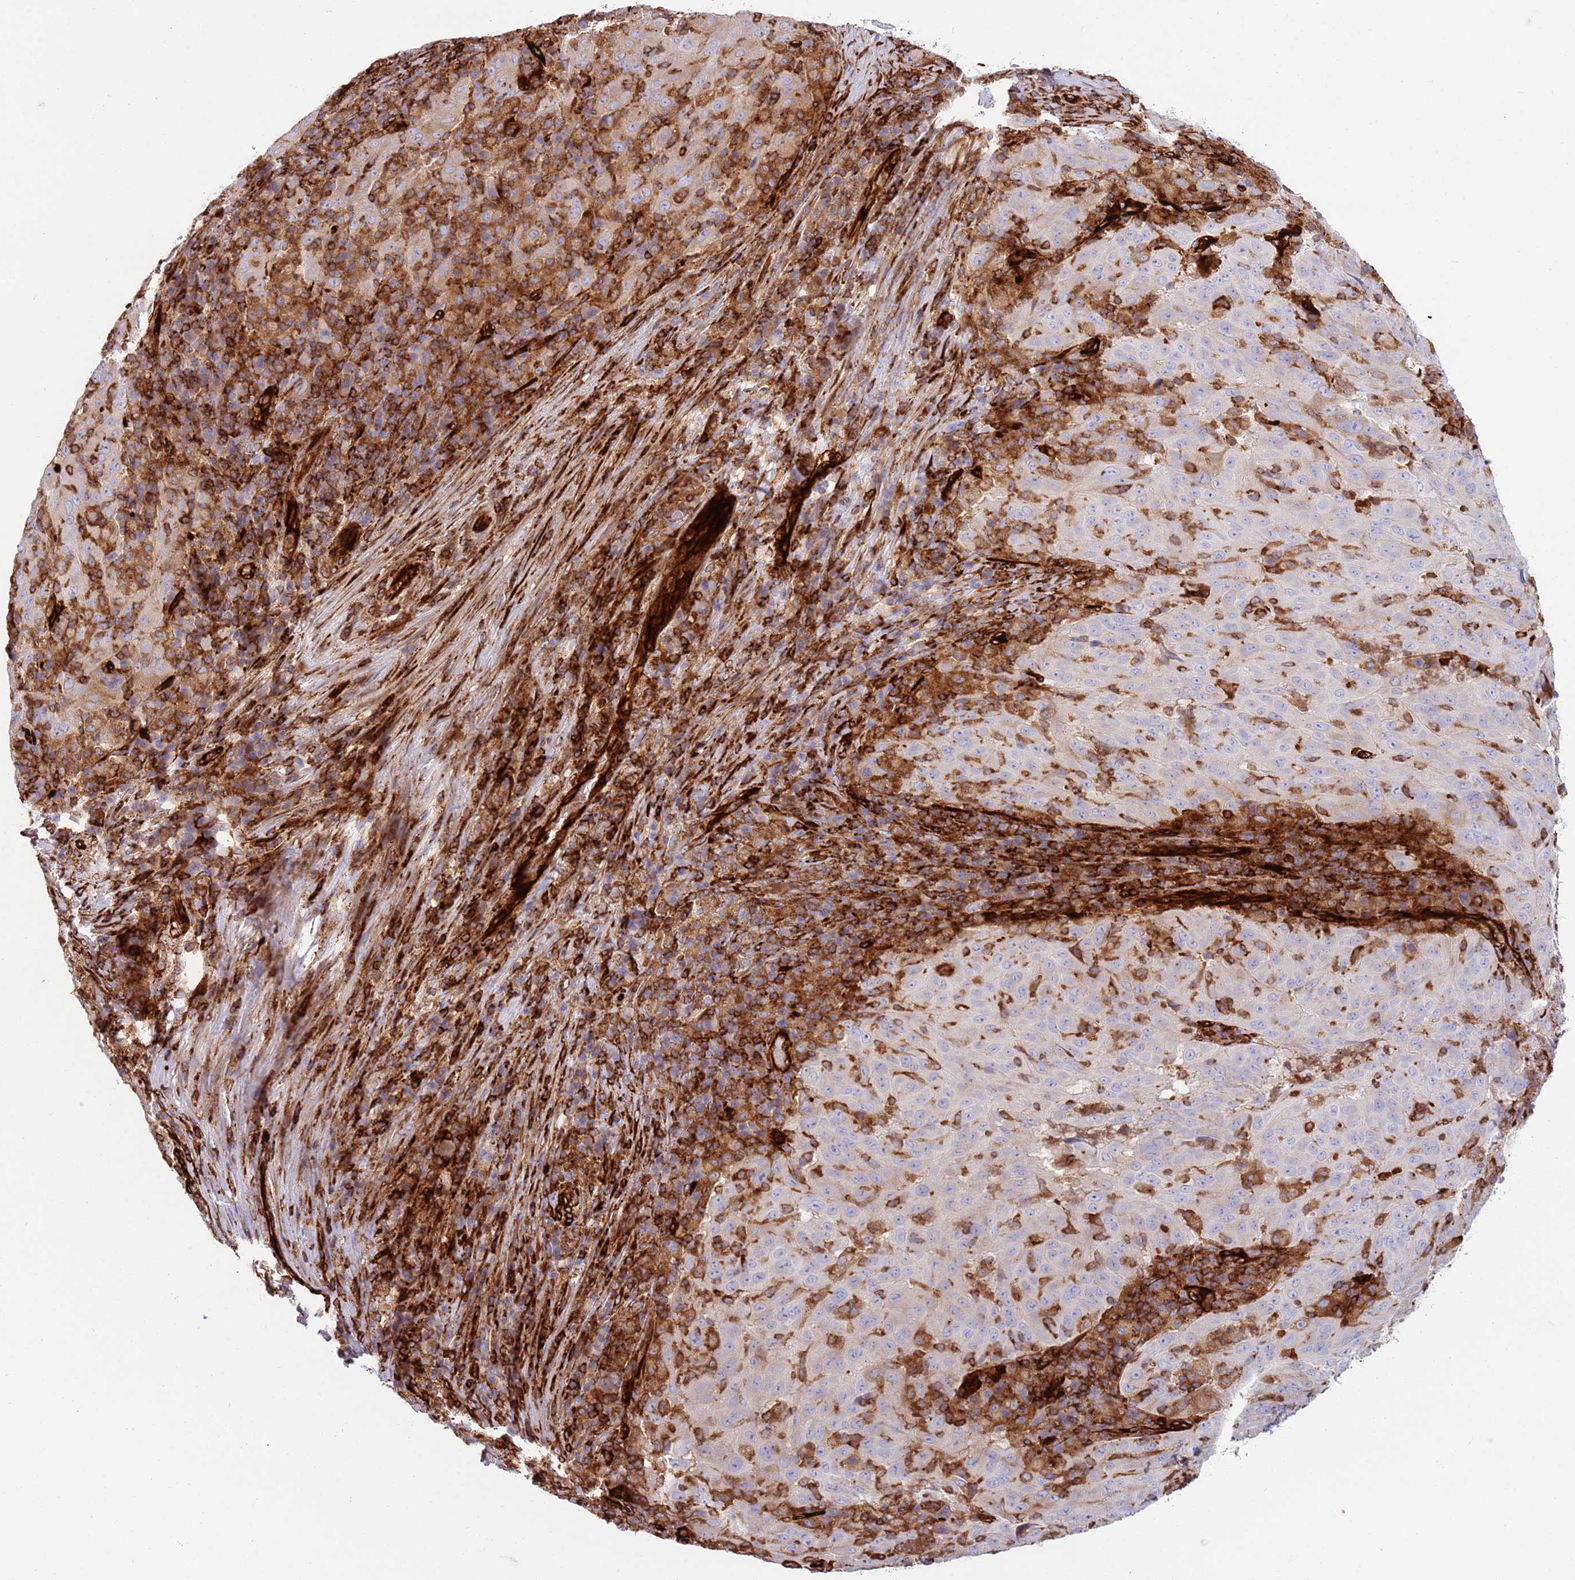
{"staining": {"intensity": "negative", "quantity": "none", "location": "none"}, "tissue": "pancreatic cancer", "cell_type": "Tumor cells", "image_type": "cancer", "snomed": [{"axis": "morphology", "description": "Adenocarcinoma, NOS"}, {"axis": "topography", "description": "Pancreas"}], "caption": "This is an immunohistochemistry image of human adenocarcinoma (pancreatic). There is no staining in tumor cells.", "gene": "KBTBD7", "patient": {"sex": "male", "age": 63}}